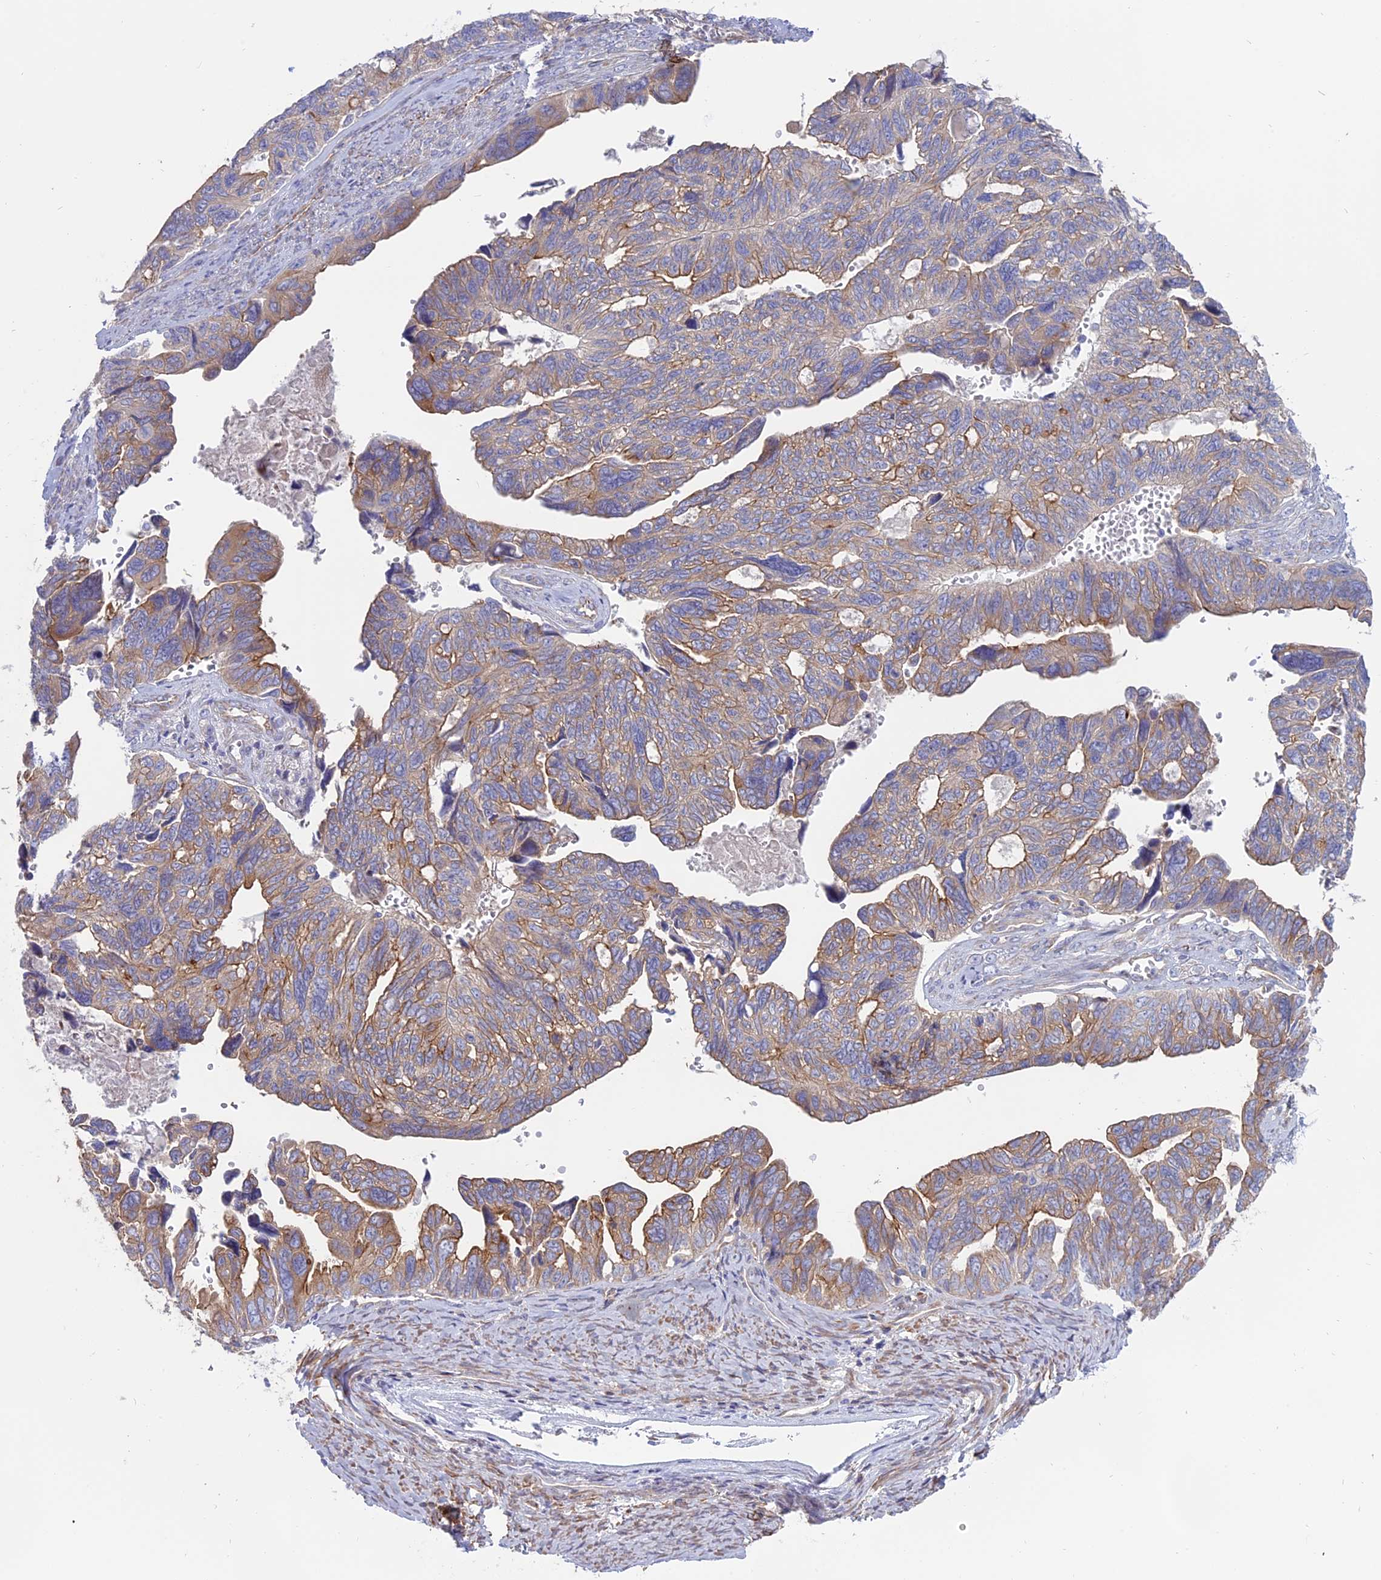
{"staining": {"intensity": "moderate", "quantity": "25%-75%", "location": "cytoplasmic/membranous"}, "tissue": "ovarian cancer", "cell_type": "Tumor cells", "image_type": "cancer", "snomed": [{"axis": "morphology", "description": "Cystadenocarcinoma, serous, NOS"}, {"axis": "topography", "description": "Ovary"}], "caption": "This micrograph exhibits immunohistochemistry (IHC) staining of ovarian serous cystadenocarcinoma, with medium moderate cytoplasmic/membranous expression in about 25%-75% of tumor cells.", "gene": "MYO5B", "patient": {"sex": "female", "age": 79}}